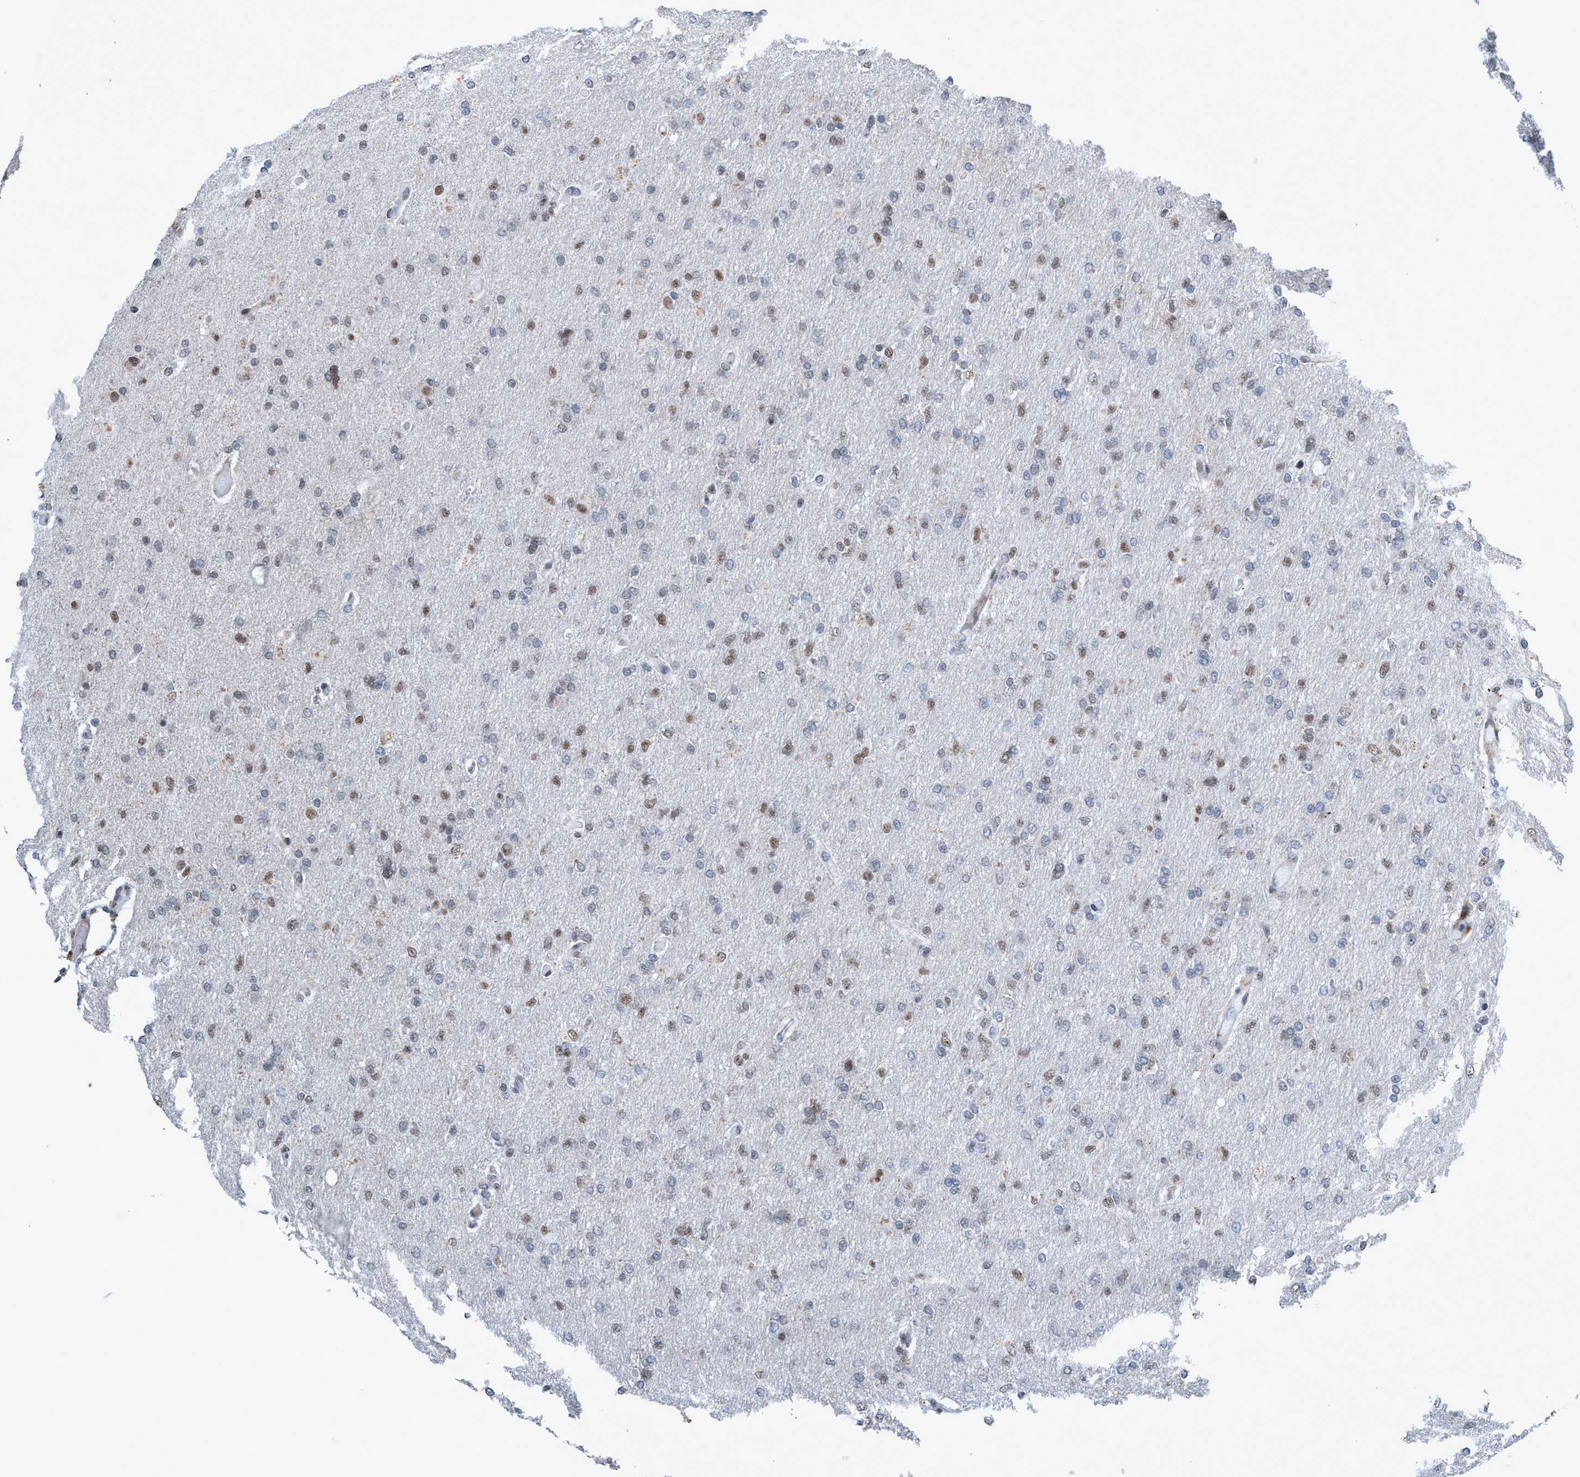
{"staining": {"intensity": "weak", "quantity": "25%-75%", "location": "nuclear"}, "tissue": "glioma", "cell_type": "Tumor cells", "image_type": "cancer", "snomed": [{"axis": "morphology", "description": "Glioma, malignant, High grade"}, {"axis": "topography", "description": "Cerebral cortex"}], "caption": "Tumor cells reveal low levels of weak nuclear positivity in approximately 25%-75% of cells in high-grade glioma (malignant).", "gene": "CWC27", "patient": {"sex": "female", "age": 36}}